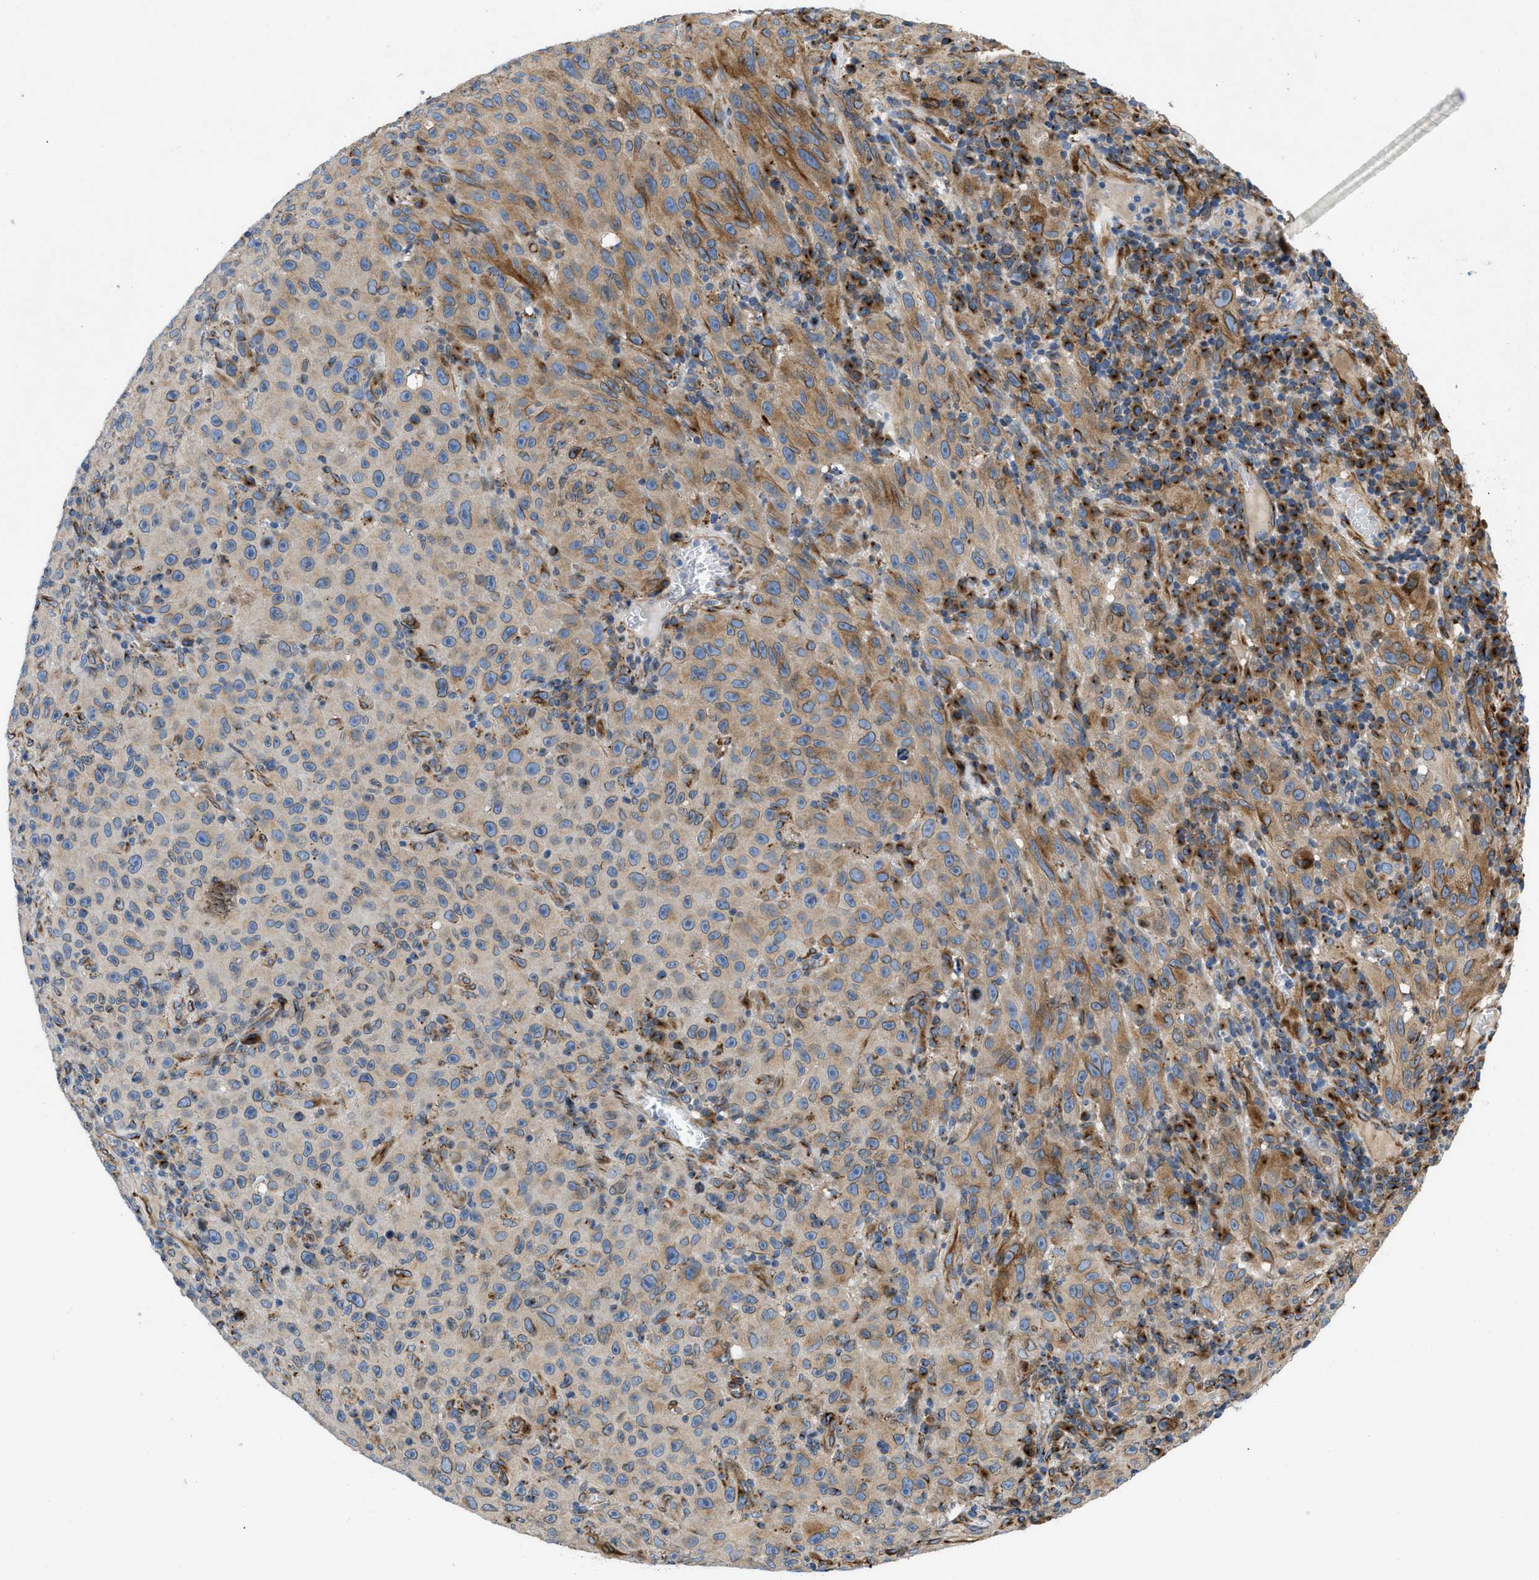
{"staining": {"intensity": "moderate", "quantity": "25%-75%", "location": "cytoplasmic/membranous"}, "tissue": "melanoma", "cell_type": "Tumor cells", "image_type": "cancer", "snomed": [{"axis": "morphology", "description": "Malignant melanoma, NOS"}, {"axis": "topography", "description": "Skin"}], "caption": "A brown stain labels moderate cytoplasmic/membranous staining of a protein in malignant melanoma tumor cells. Nuclei are stained in blue.", "gene": "TMEM248", "patient": {"sex": "female", "age": 82}}